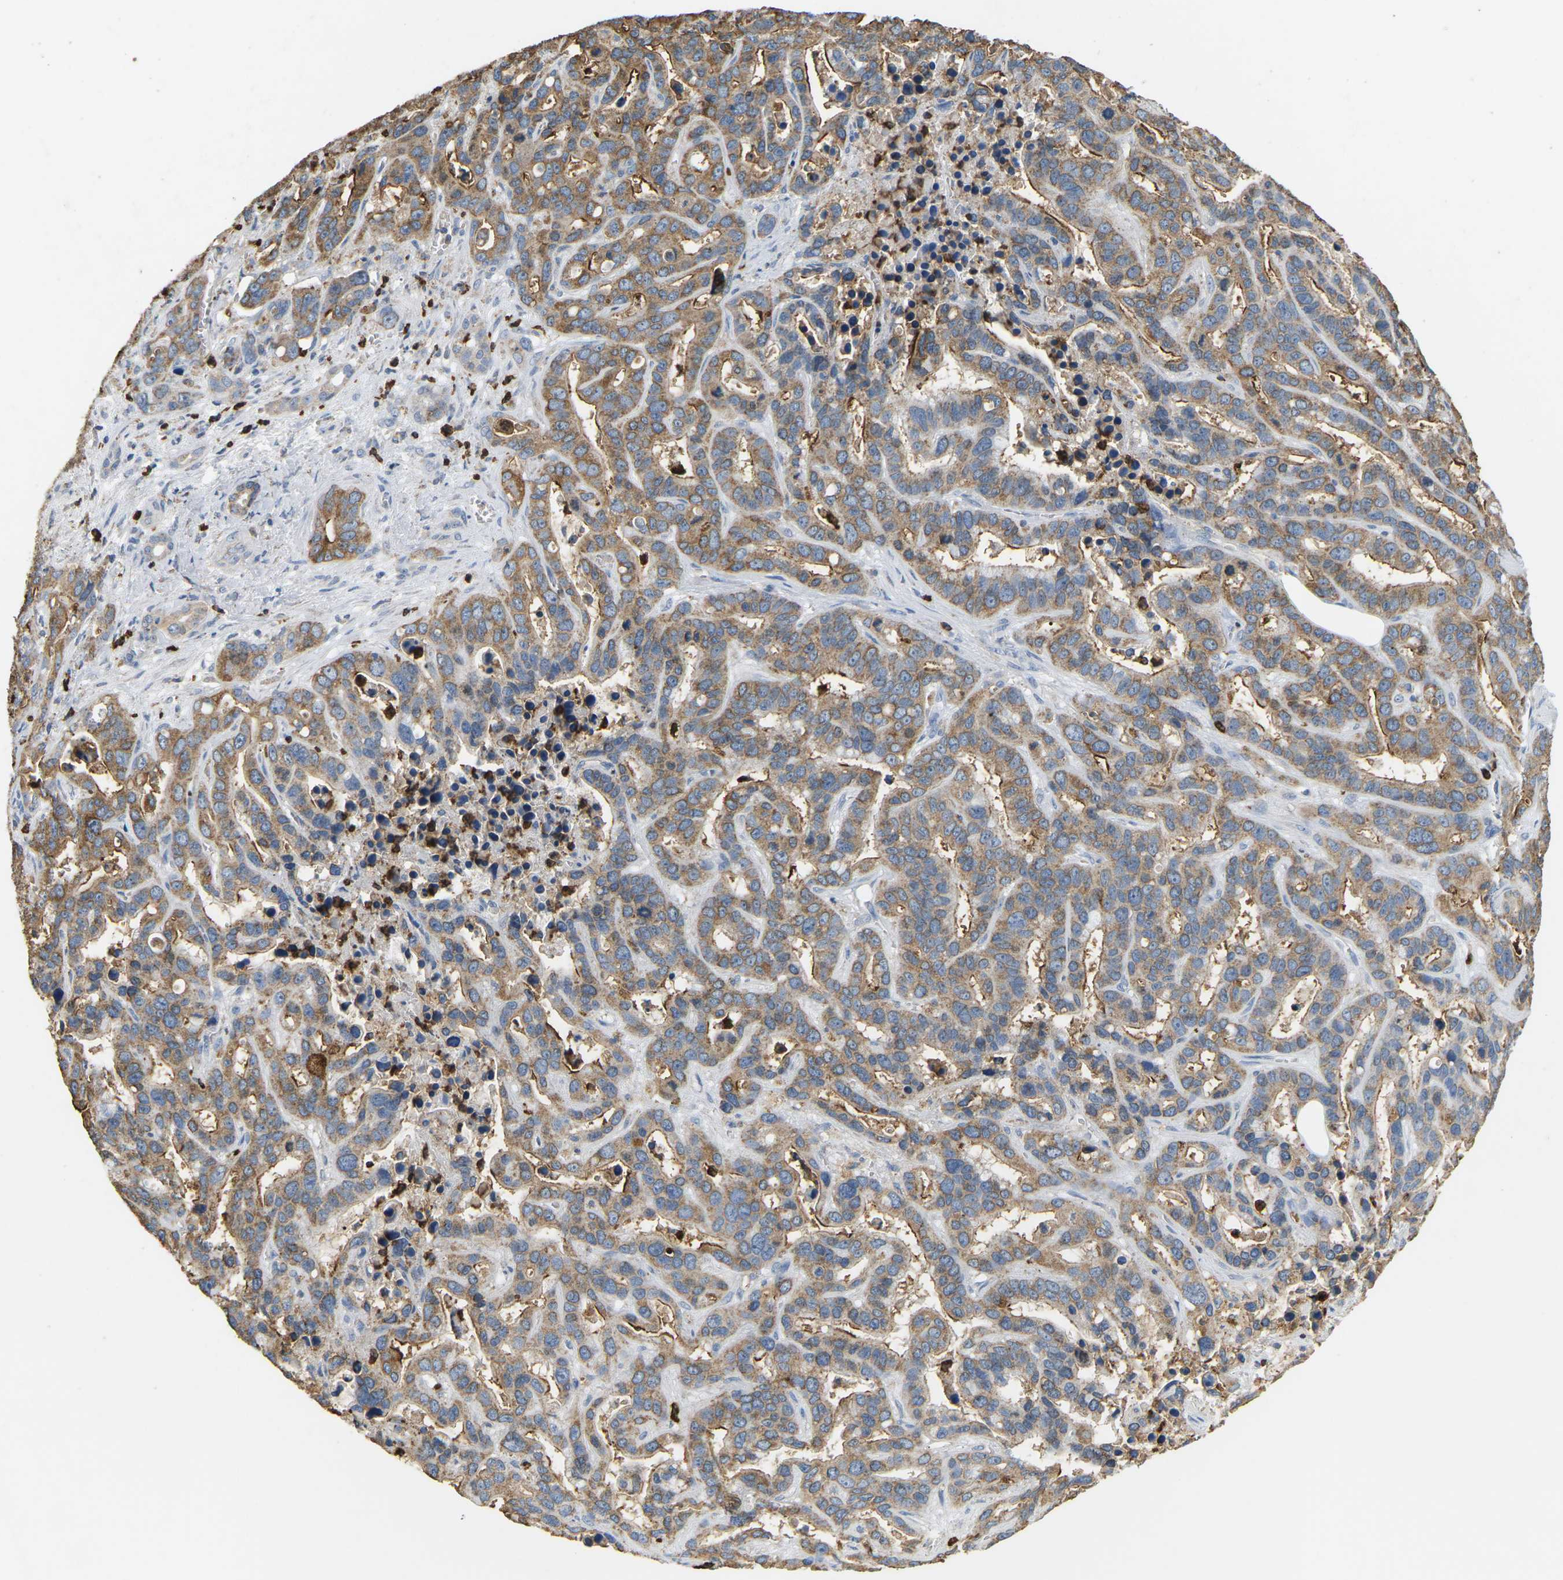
{"staining": {"intensity": "moderate", "quantity": ">75%", "location": "cytoplasmic/membranous"}, "tissue": "liver cancer", "cell_type": "Tumor cells", "image_type": "cancer", "snomed": [{"axis": "morphology", "description": "Cholangiocarcinoma"}, {"axis": "topography", "description": "Liver"}], "caption": "DAB immunohistochemical staining of liver cholangiocarcinoma demonstrates moderate cytoplasmic/membranous protein expression in approximately >75% of tumor cells.", "gene": "ADM", "patient": {"sex": "female", "age": 65}}